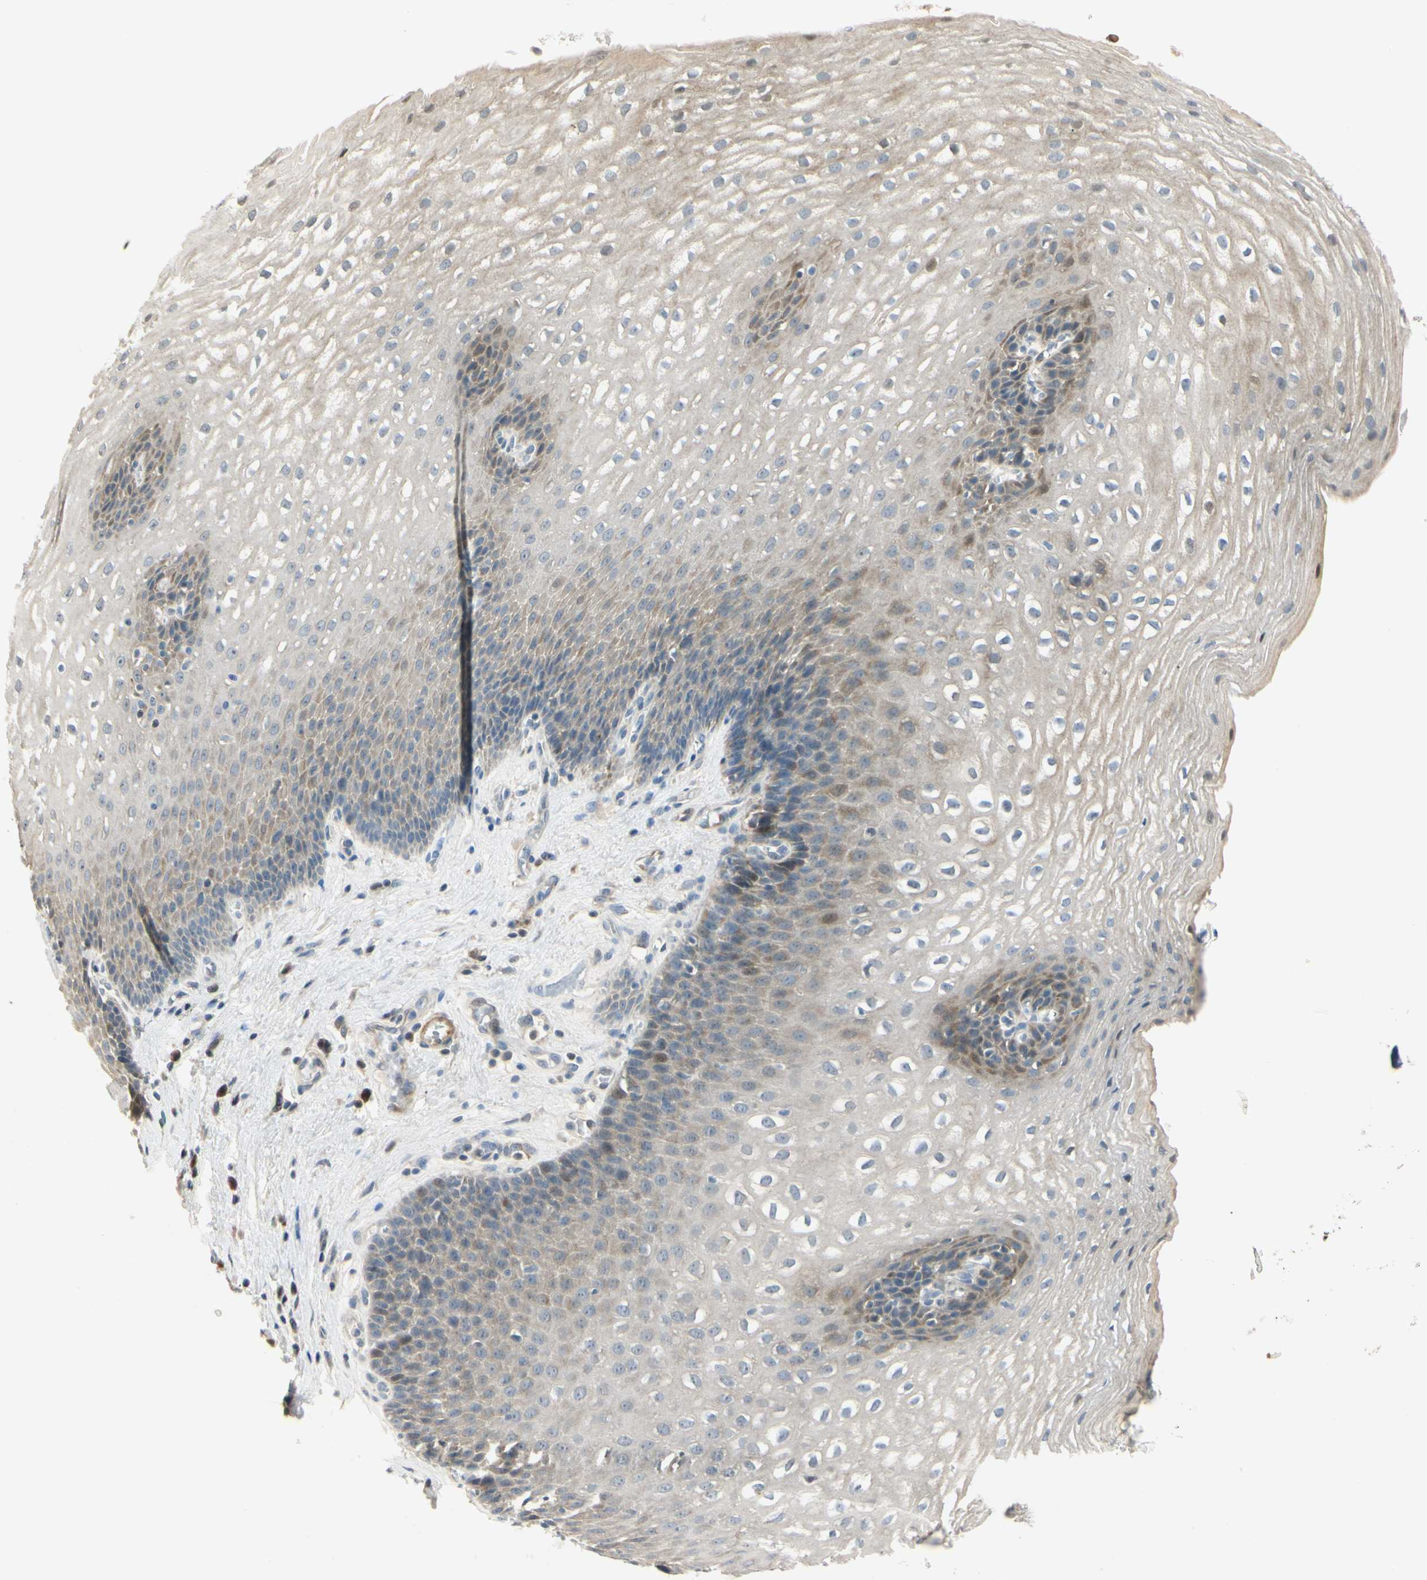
{"staining": {"intensity": "moderate", "quantity": ">75%", "location": "cytoplasmic/membranous"}, "tissue": "esophagus", "cell_type": "Squamous epithelial cells", "image_type": "normal", "snomed": [{"axis": "morphology", "description": "Normal tissue, NOS"}, {"axis": "topography", "description": "Esophagus"}], "caption": "Protein staining of normal esophagus shows moderate cytoplasmic/membranous positivity in about >75% of squamous epithelial cells. (DAB (3,3'-diaminobenzidine) IHC, brown staining for protein, blue staining for nuclei).", "gene": "P4HA3", "patient": {"sex": "male", "age": 48}}